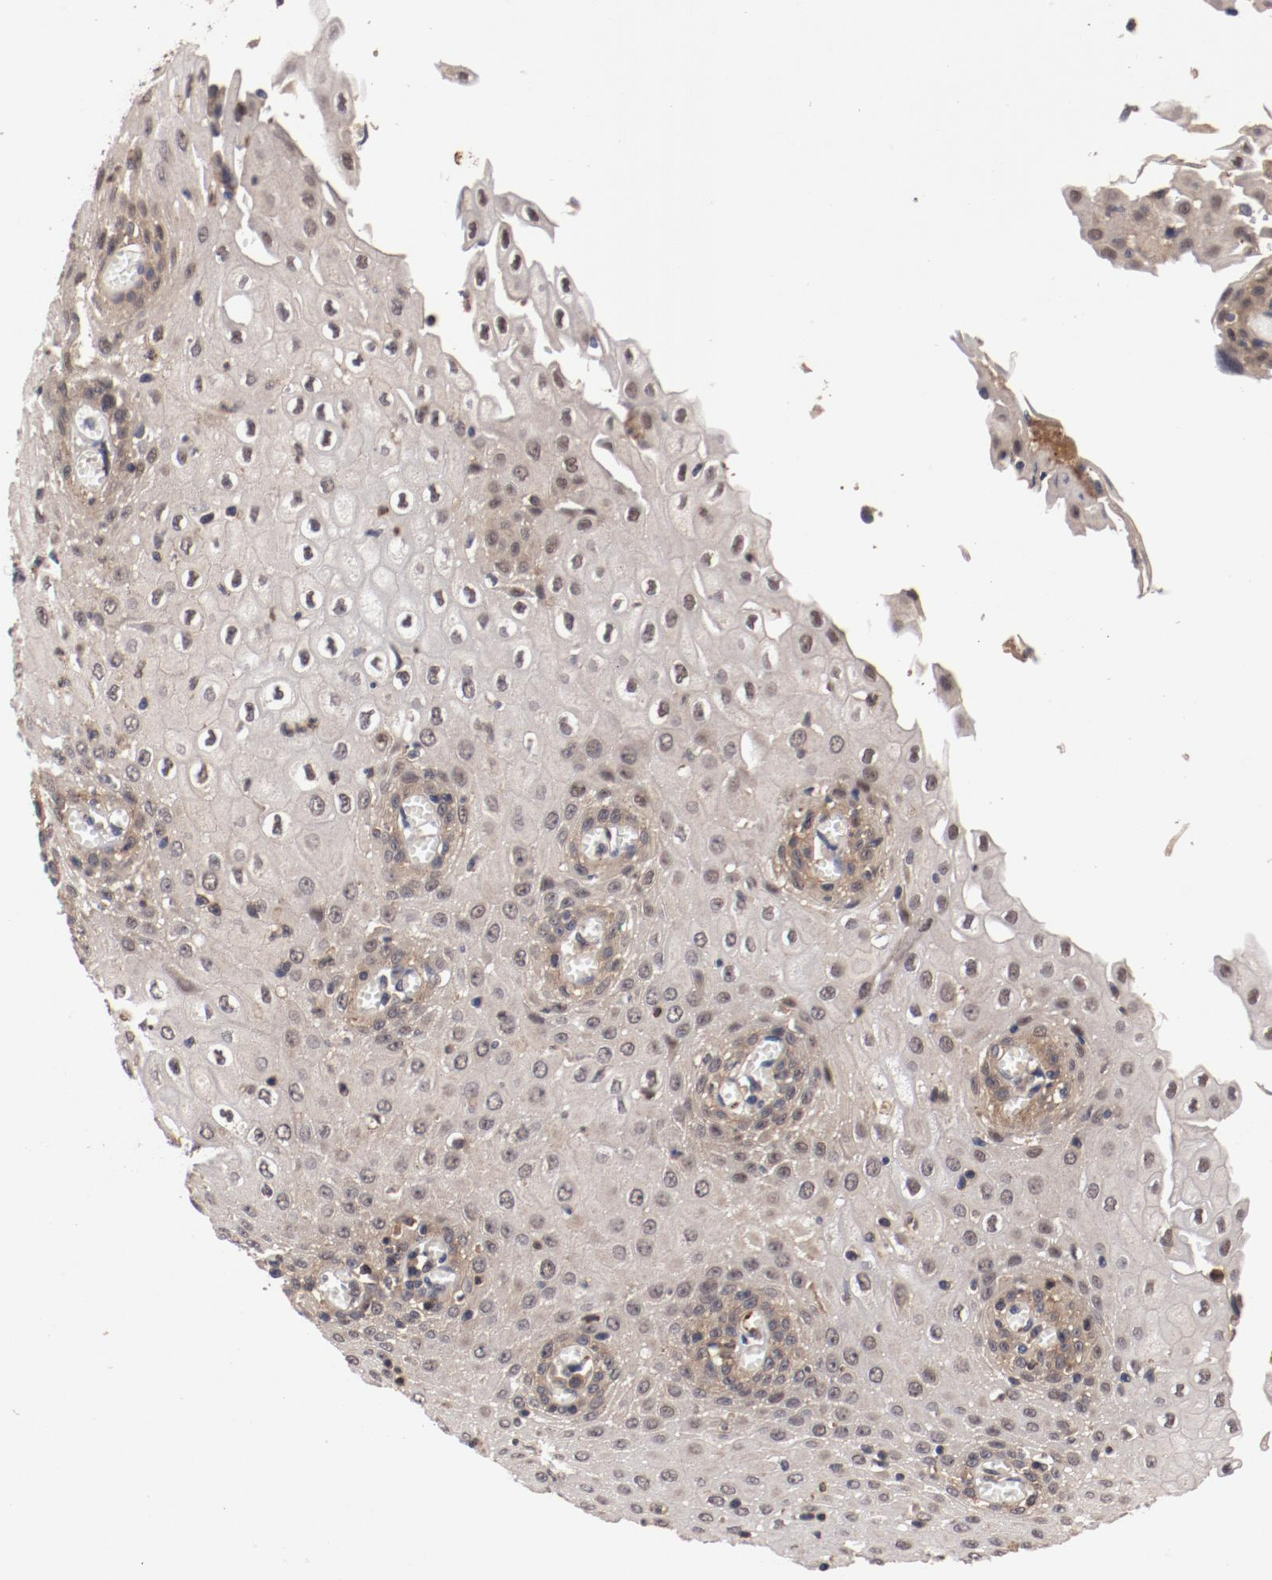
{"staining": {"intensity": "weak", "quantity": ">75%", "location": "cytoplasmic/membranous"}, "tissue": "esophagus", "cell_type": "Squamous epithelial cells", "image_type": "normal", "snomed": [{"axis": "morphology", "description": "Normal tissue, NOS"}, {"axis": "morphology", "description": "Squamous cell carcinoma, NOS"}, {"axis": "topography", "description": "Esophagus"}], "caption": "An immunohistochemistry (IHC) image of benign tissue is shown. Protein staining in brown shows weak cytoplasmic/membranous positivity in esophagus within squamous epithelial cells.", "gene": "GUF1", "patient": {"sex": "male", "age": 65}}